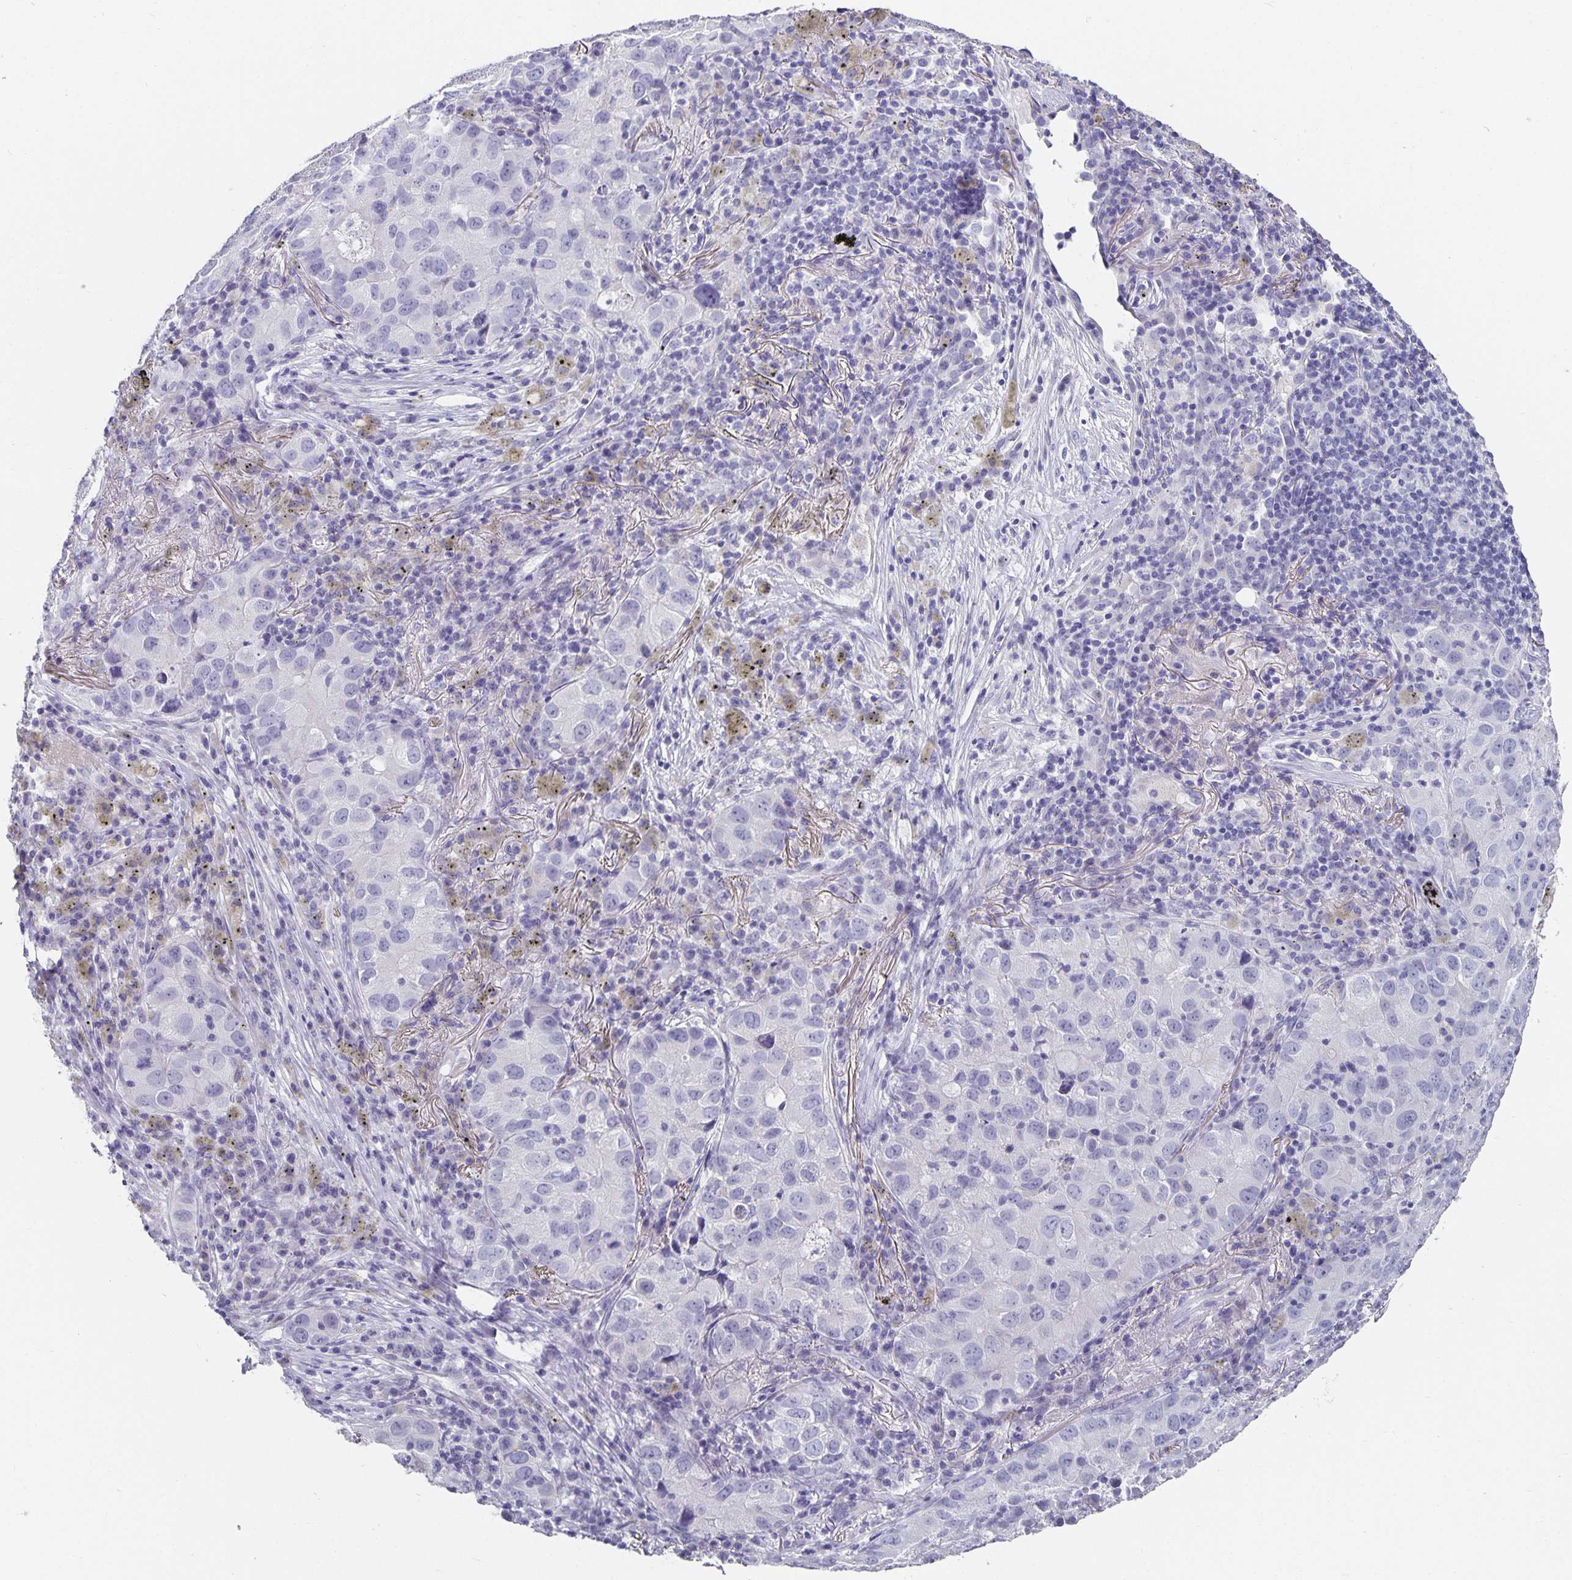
{"staining": {"intensity": "negative", "quantity": "none", "location": "none"}, "tissue": "lung cancer", "cell_type": "Tumor cells", "image_type": "cancer", "snomed": [{"axis": "morphology", "description": "Normal morphology"}, {"axis": "morphology", "description": "Adenocarcinoma, NOS"}, {"axis": "topography", "description": "Lymph node"}, {"axis": "topography", "description": "Lung"}], "caption": "This image is of lung cancer stained with immunohistochemistry to label a protein in brown with the nuclei are counter-stained blue. There is no staining in tumor cells.", "gene": "CHGA", "patient": {"sex": "female", "age": 51}}